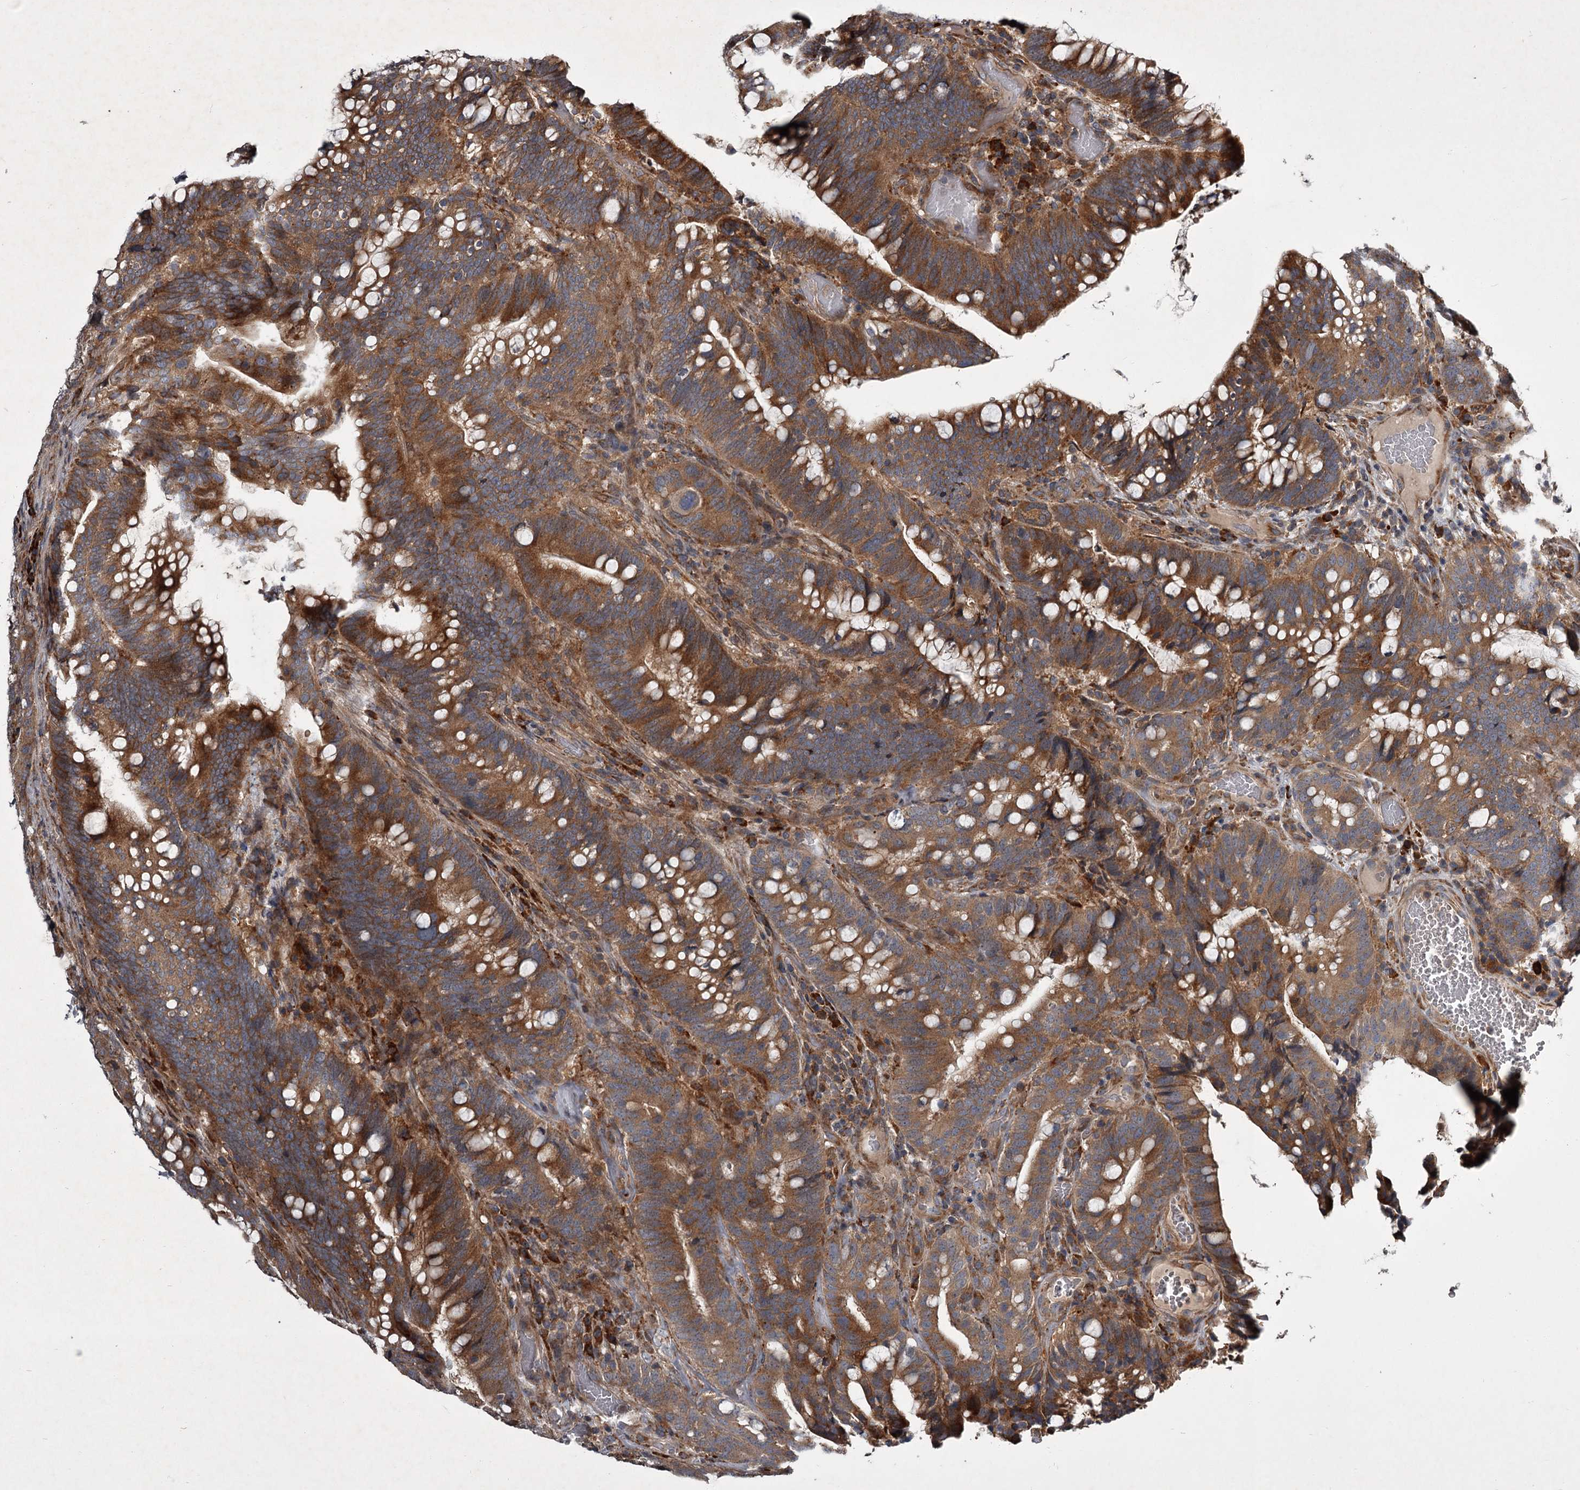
{"staining": {"intensity": "moderate", "quantity": ">75%", "location": "cytoplasmic/membranous"}, "tissue": "colorectal cancer", "cell_type": "Tumor cells", "image_type": "cancer", "snomed": [{"axis": "morphology", "description": "Adenocarcinoma, NOS"}, {"axis": "topography", "description": "Colon"}], "caption": "The immunohistochemical stain shows moderate cytoplasmic/membranous positivity in tumor cells of colorectal cancer (adenocarcinoma) tissue.", "gene": "UNC93B1", "patient": {"sex": "female", "age": 66}}